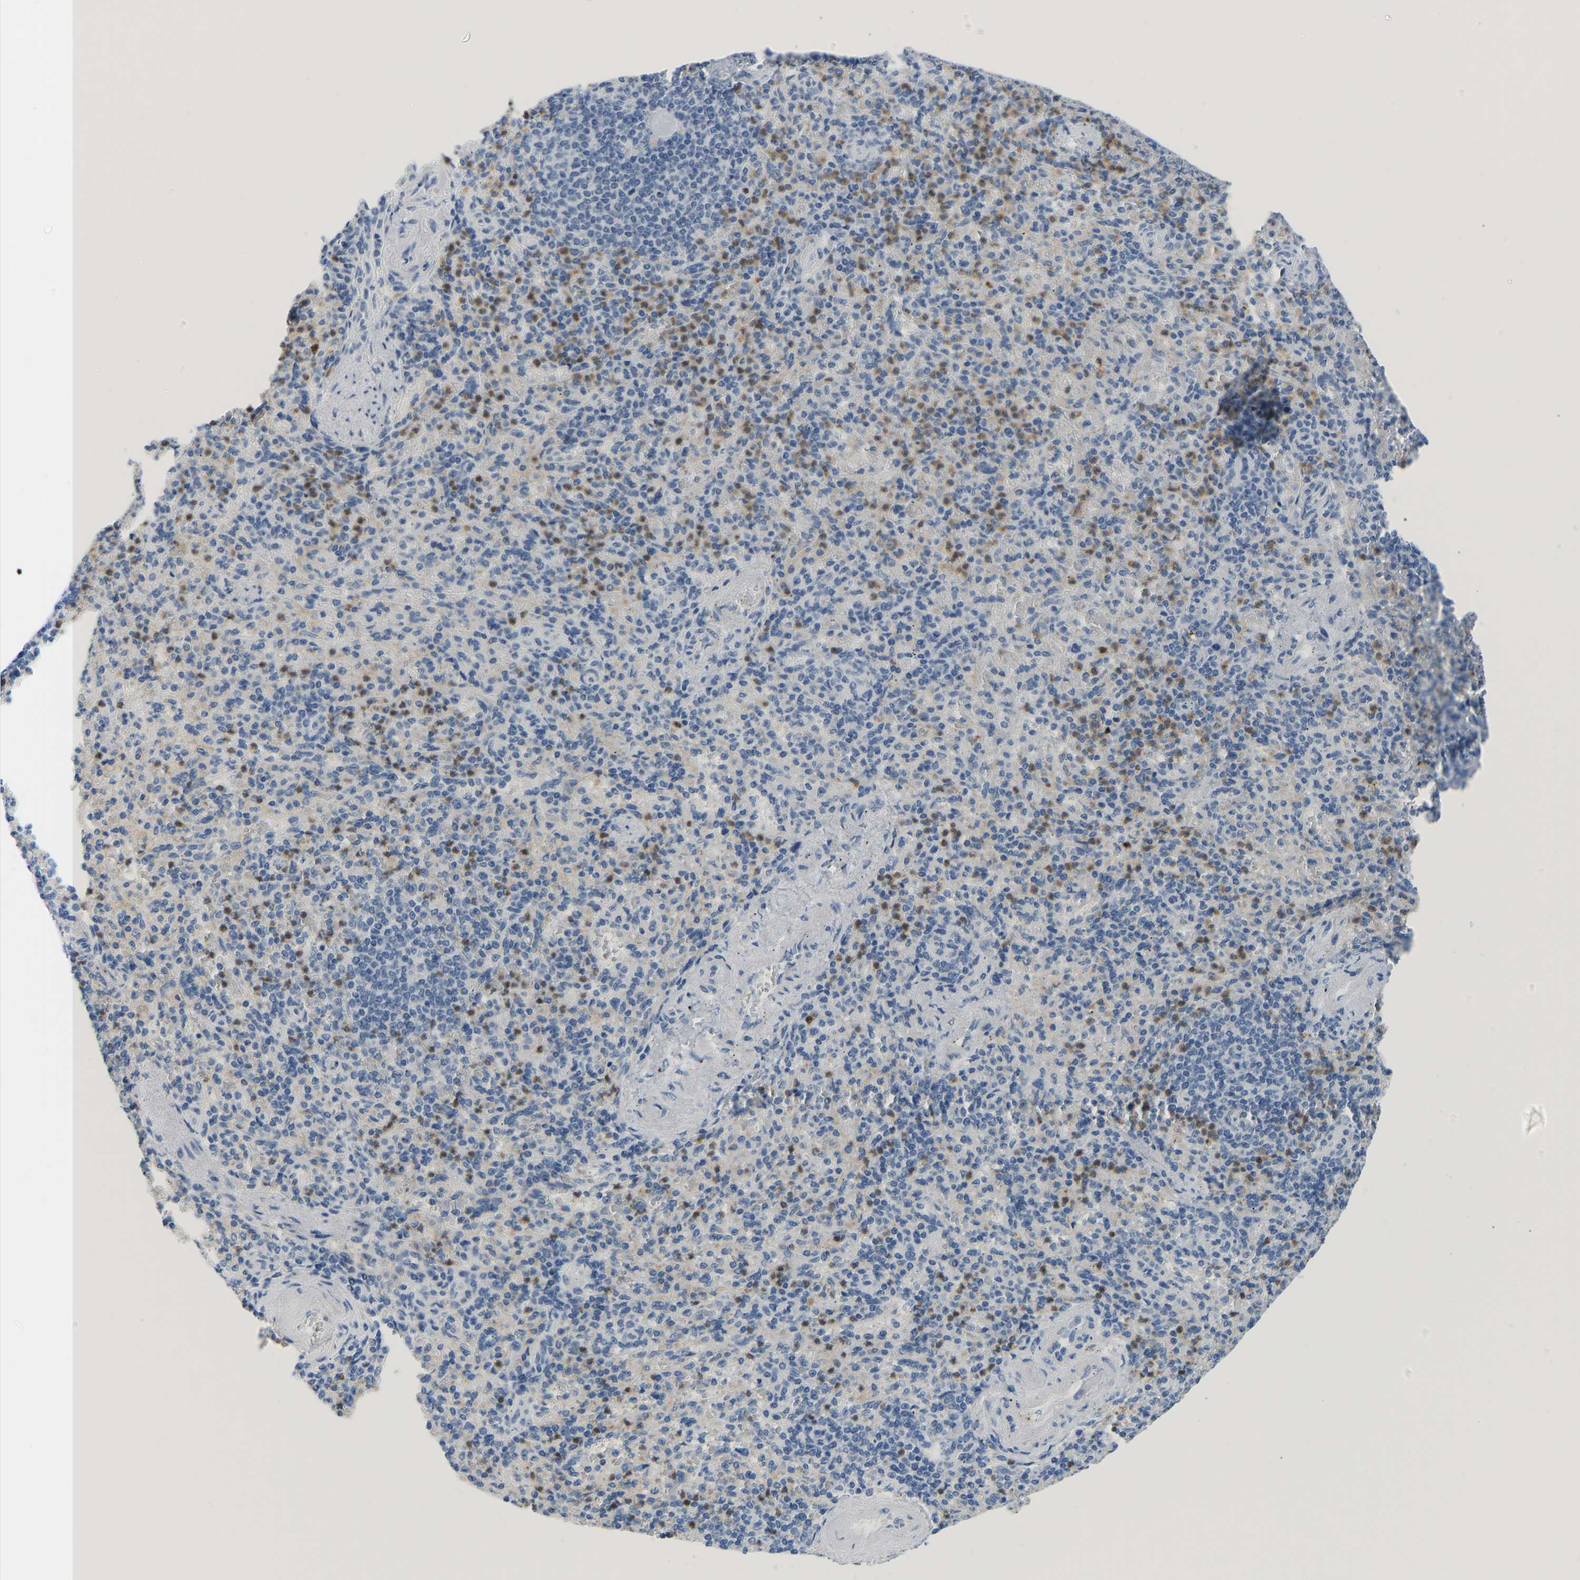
{"staining": {"intensity": "moderate", "quantity": "<25%", "location": "cytoplasmic/membranous"}, "tissue": "spleen", "cell_type": "Cells in red pulp", "image_type": "normal", "snomed": [{"axis": "morphology", "description": "Normal tissue, NOS"}, {"axis": "topography", "description": "Spleen"}], "caption": "The image shows staining of normal spleen, revealing moderate cytoplasmic/membranous protein expression (brown color) within cells in red pulp.", "gene": "TXNDC2", "patient": {"sex": "female", "age": 74}}